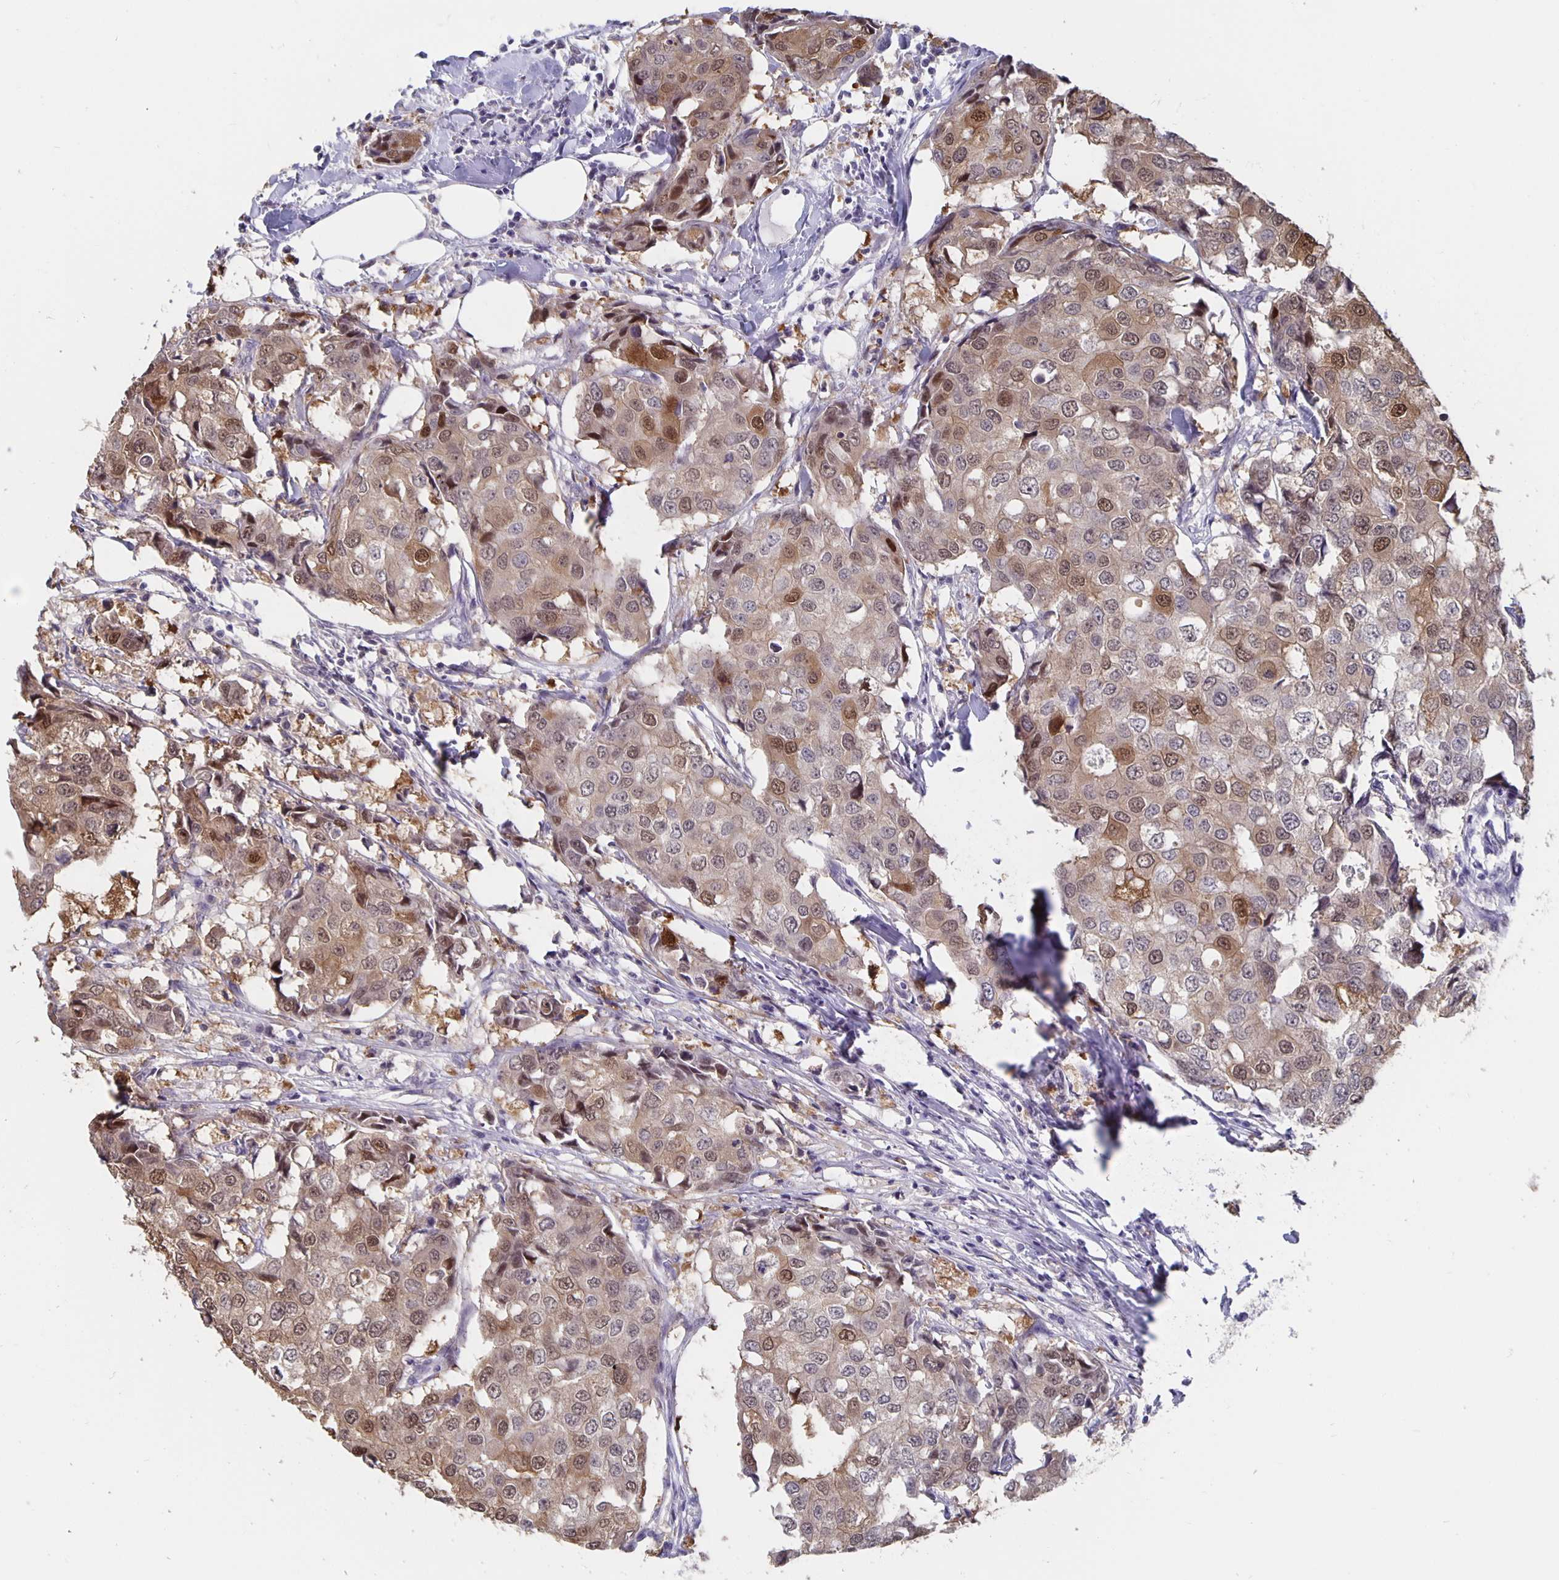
{"staining": {"intensity": "moderate", "quantity": ">75%", "location": "cytoplasmic/membranous,nuclear"}, "tissue": "breast cancer", "cell_type": "Tumor cells", "image_type": "cancer", "snomed": [{"axis": "morphology", "description": "Duct carcinoma"}, {"axis": "topography", "description": "Breast"}], "caption": "The photomicrograph demonstrates immunohistochemical staining of invasive ductal carcinoma (breast). There is moderate cytoplasmic/membranous and nuclear expression is present in approximately >75% of tumor cells. Nuclei are stained in blue.", "gene": "ZNF691", "patient": {"sex": "female", "age": 27}}